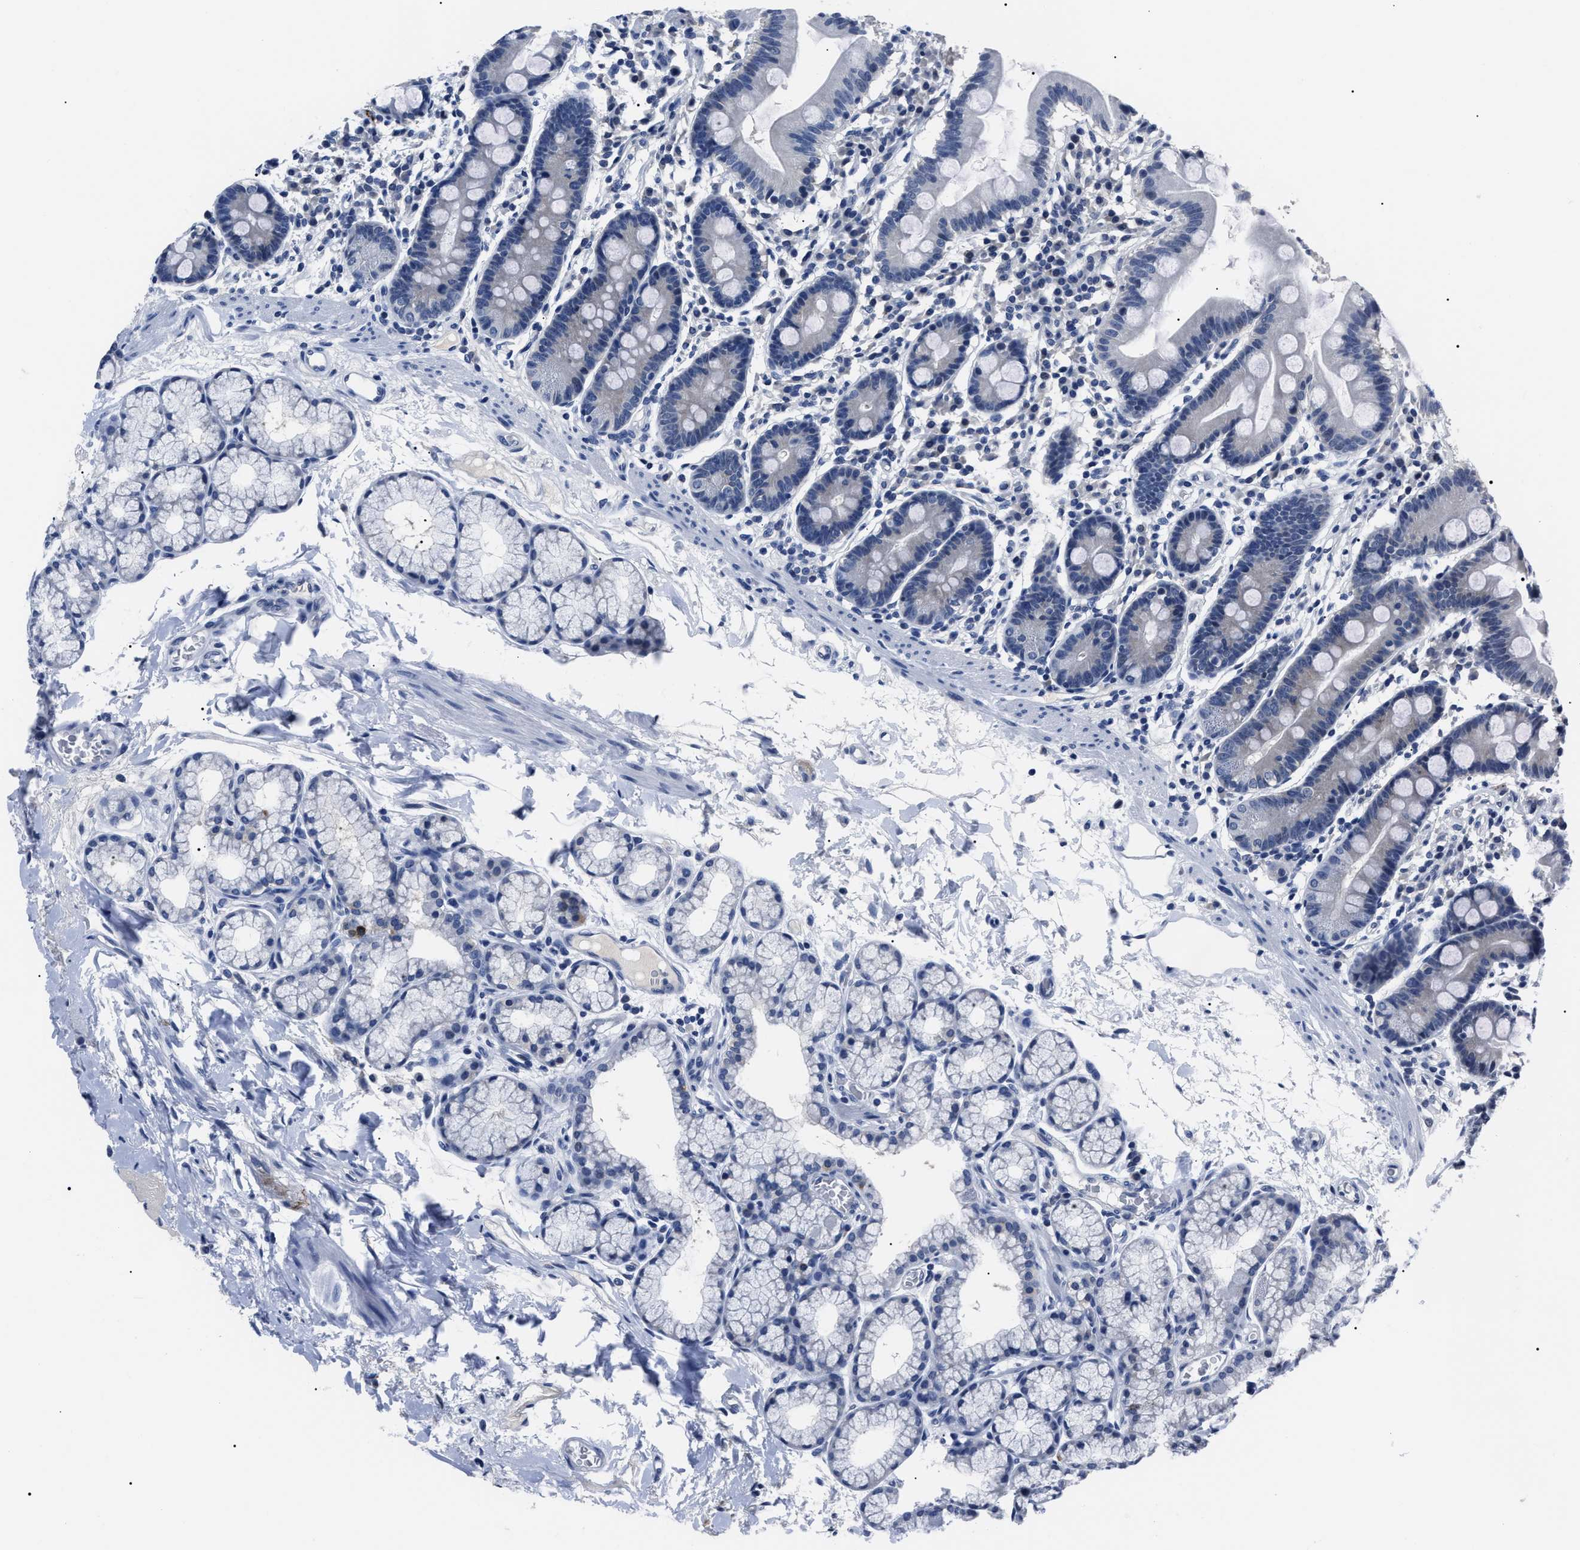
{"staining": {"intensity": "negative", "quantity": "none", "location": "none"}, "tissue": "duodenum", "cell_type": "Glandular cells", "image_type": "normal", "snomed": [{"axis": "morphology", "description": "Normal tissue, NOS"}, {"axis": "topography", "description": "Duodenum"}], "caption": "Immunohistochemistry of benign duodenum reveals no expression in glandular cells. (Brightfield microscopy of DAB (3,3'-diaminobenzidine) immunohistochemistry at high magnification).", "gene": "LRWD1", "patient": {"sex": "male", "age": 50}}